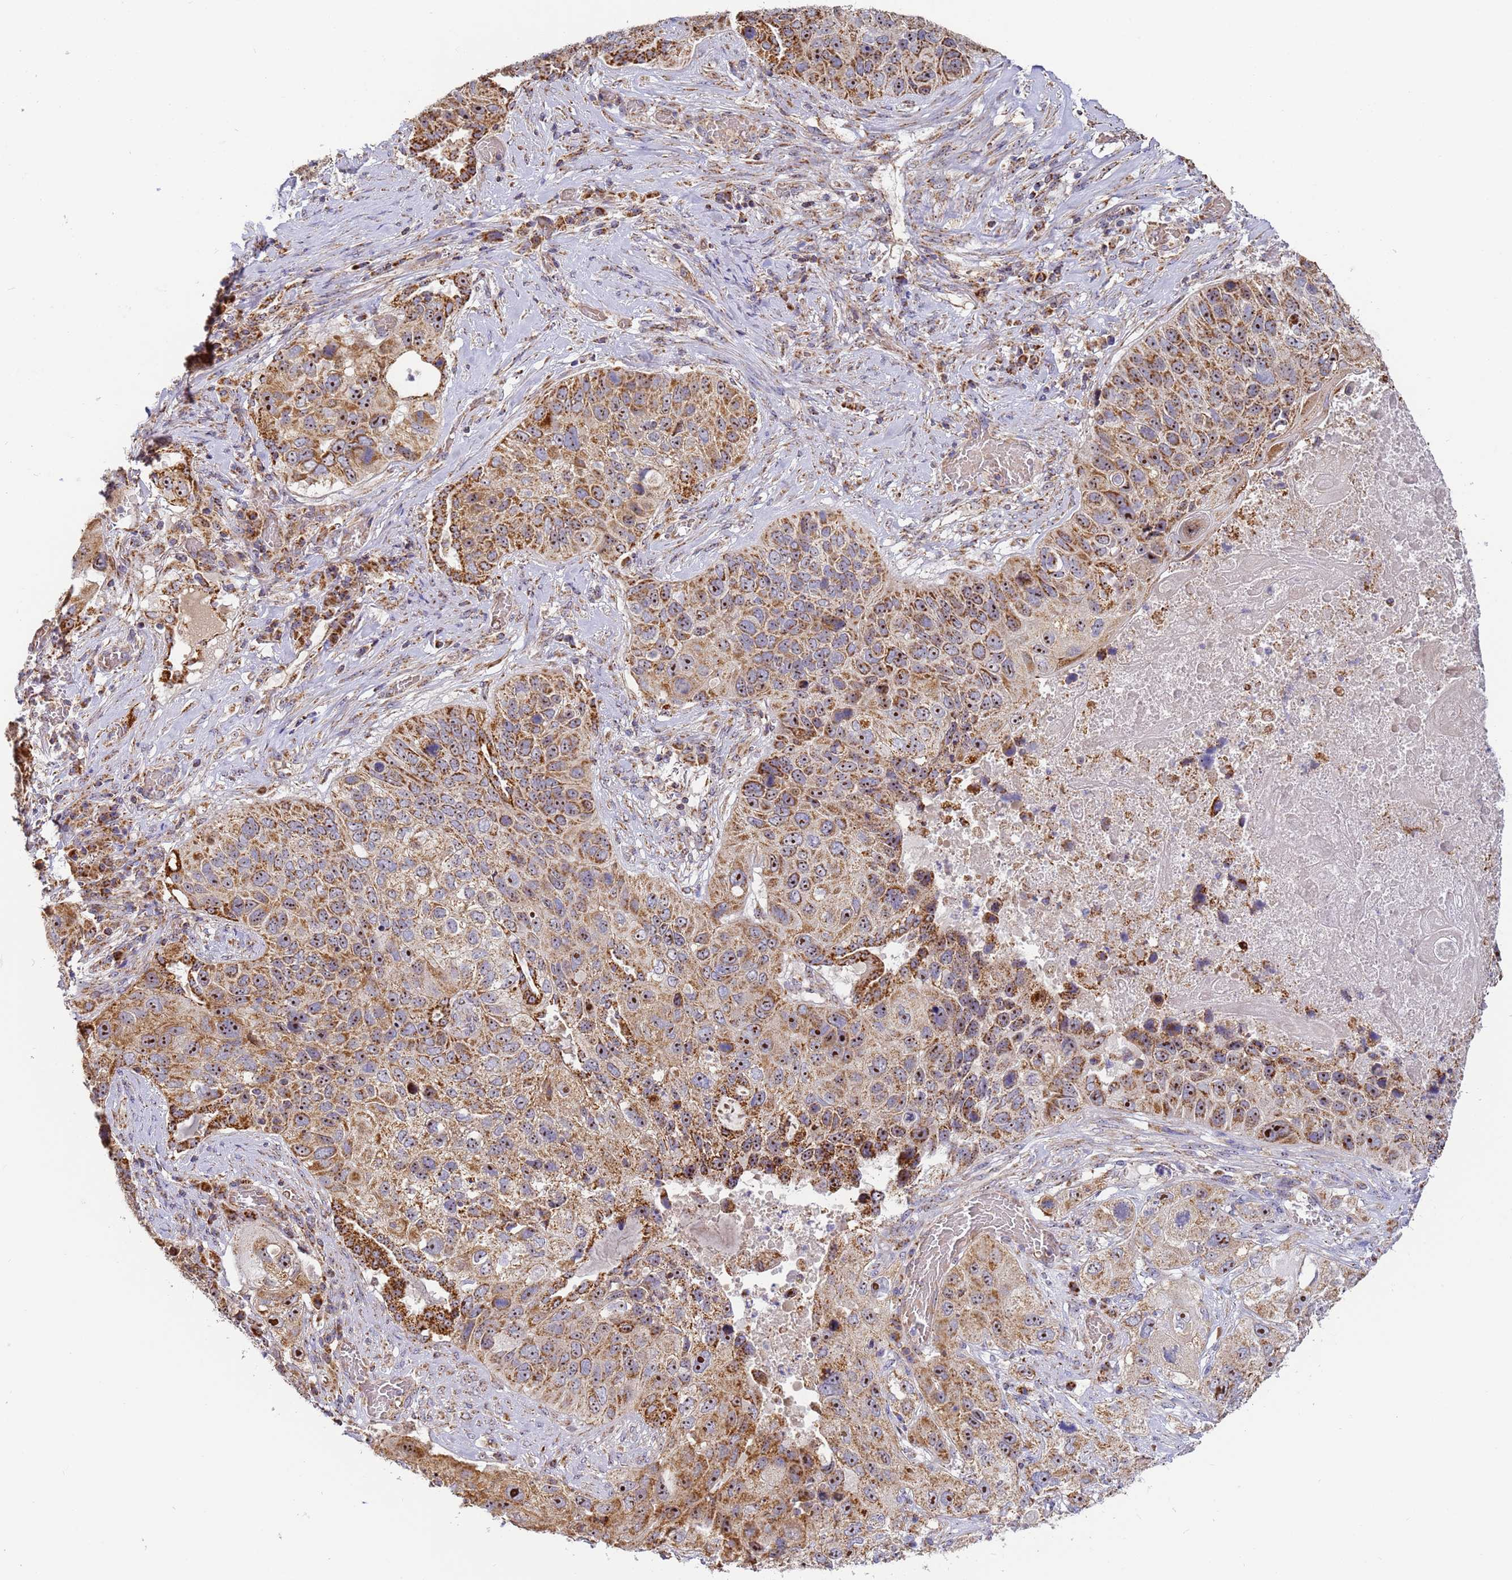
{"staining": {"intensity": "moderate", "quantity": ">75%", "location": "cytoplasmic/membranous,nuclear"}, "tissue": "lung cancer", "cell_type": "Tumor cells", "image_type": "cancer", "snomed": [{"axis": "morphology", "description": "Squamous cell carcinoma, NOS"}, {"axis": "topography", "description": "Lung"}], "caption": "Human squamous cell carcinoma (lung) stained with a brown dye demonstrates moderate cytoplasmic/membranous and nuclear positive positivity in about >75% of tumor cells.", "gene": "FRG2C", "patient": {"sex": "male", "age": 61}}